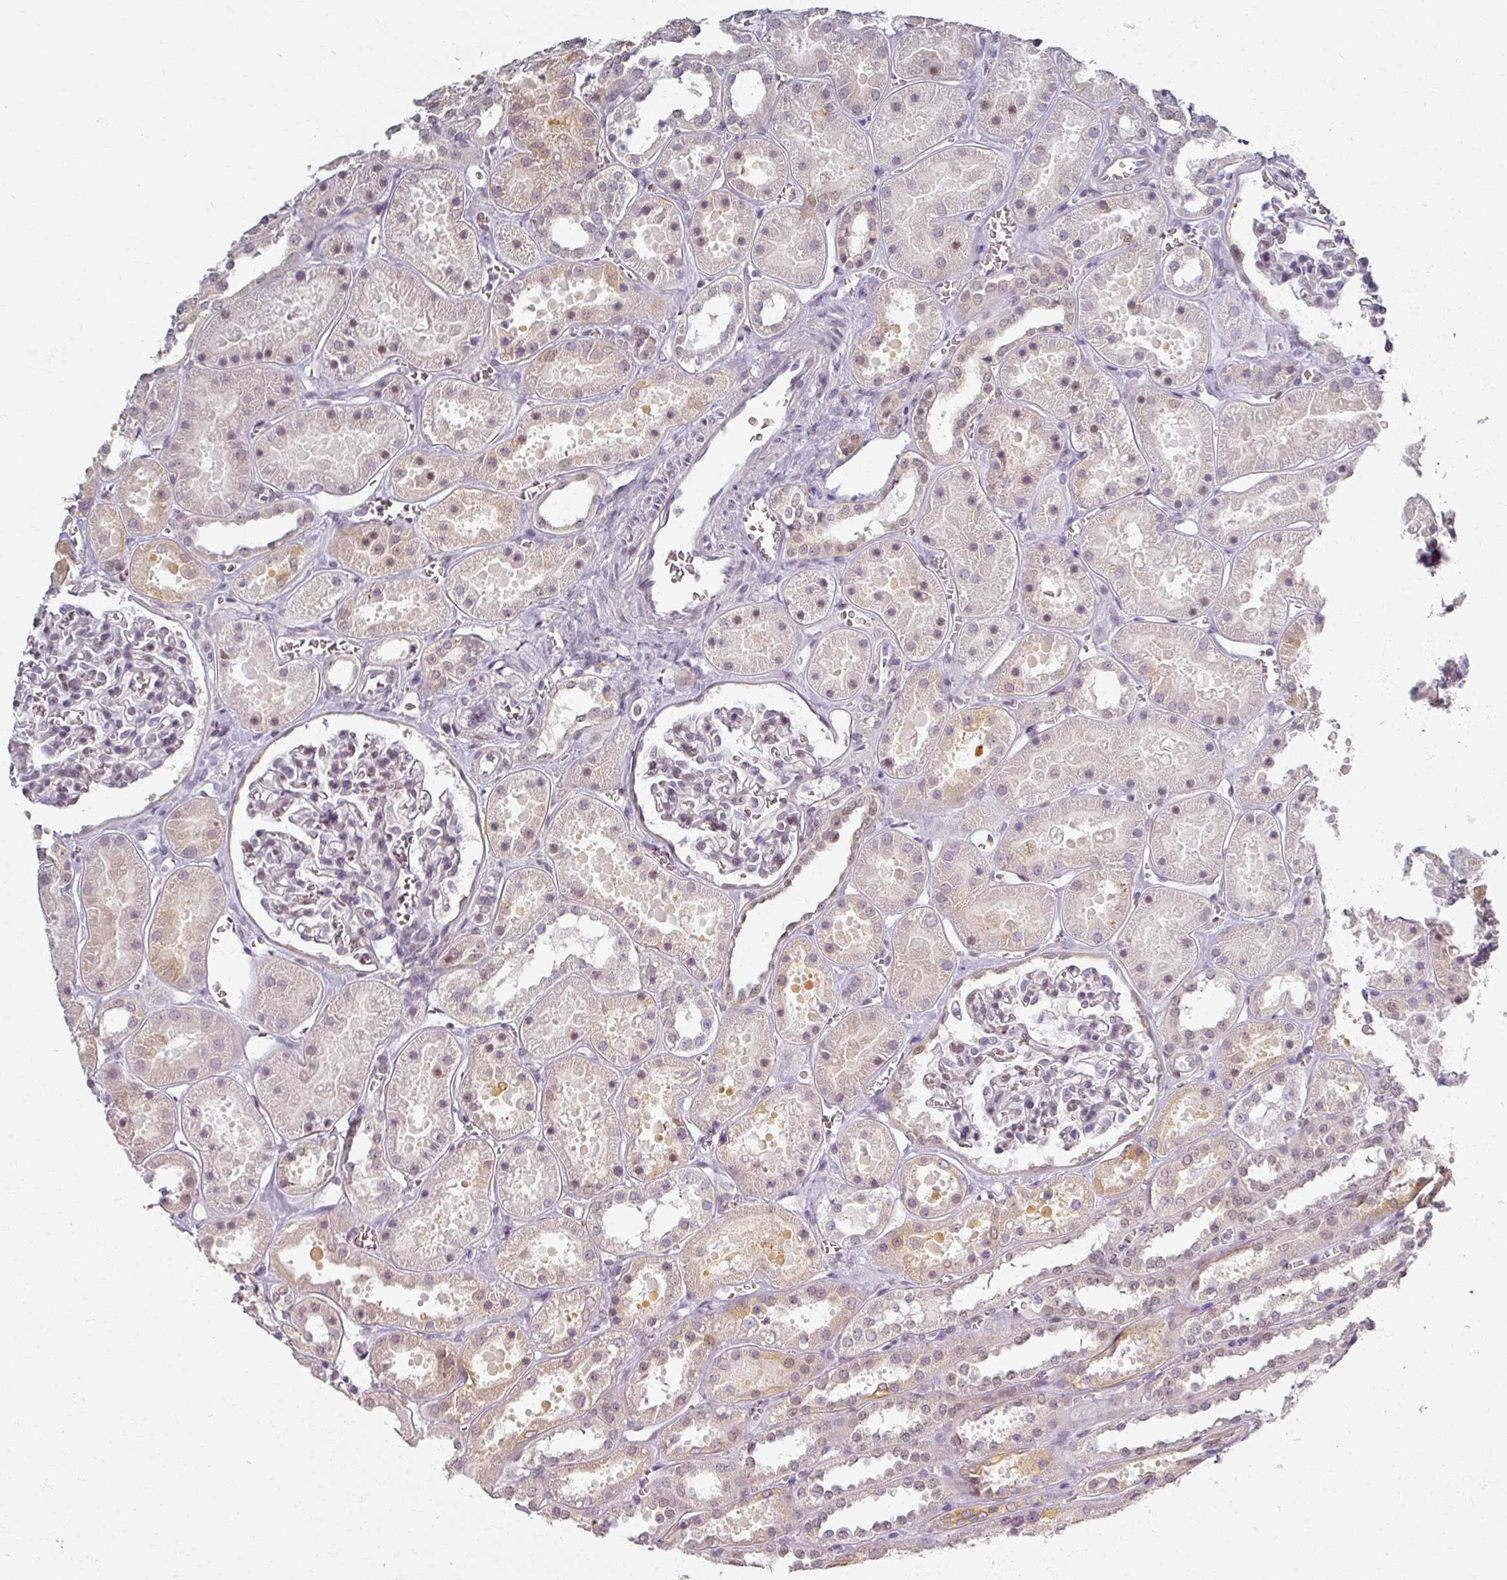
{"staining": {"intensity": "moderate", "quantity": "<25%", "location": "nuclear"}, "tissue": "kidney", "cell_type": "Cells in glomeruli", "image_type": "normal", "snomed": [{"axis": "morphology", "description": "Normal tissue, NOS"}, {"axis": "topography", "description": "Kidney"}], "caption": "High-power microscopy captured an IHC histopathology image of normal kidney, revealing moderate nuclear positivity in about <25% of cells in glomeruli.", "gene": "RIPOR3", "patient": {"sex": "female", "age": 41}}